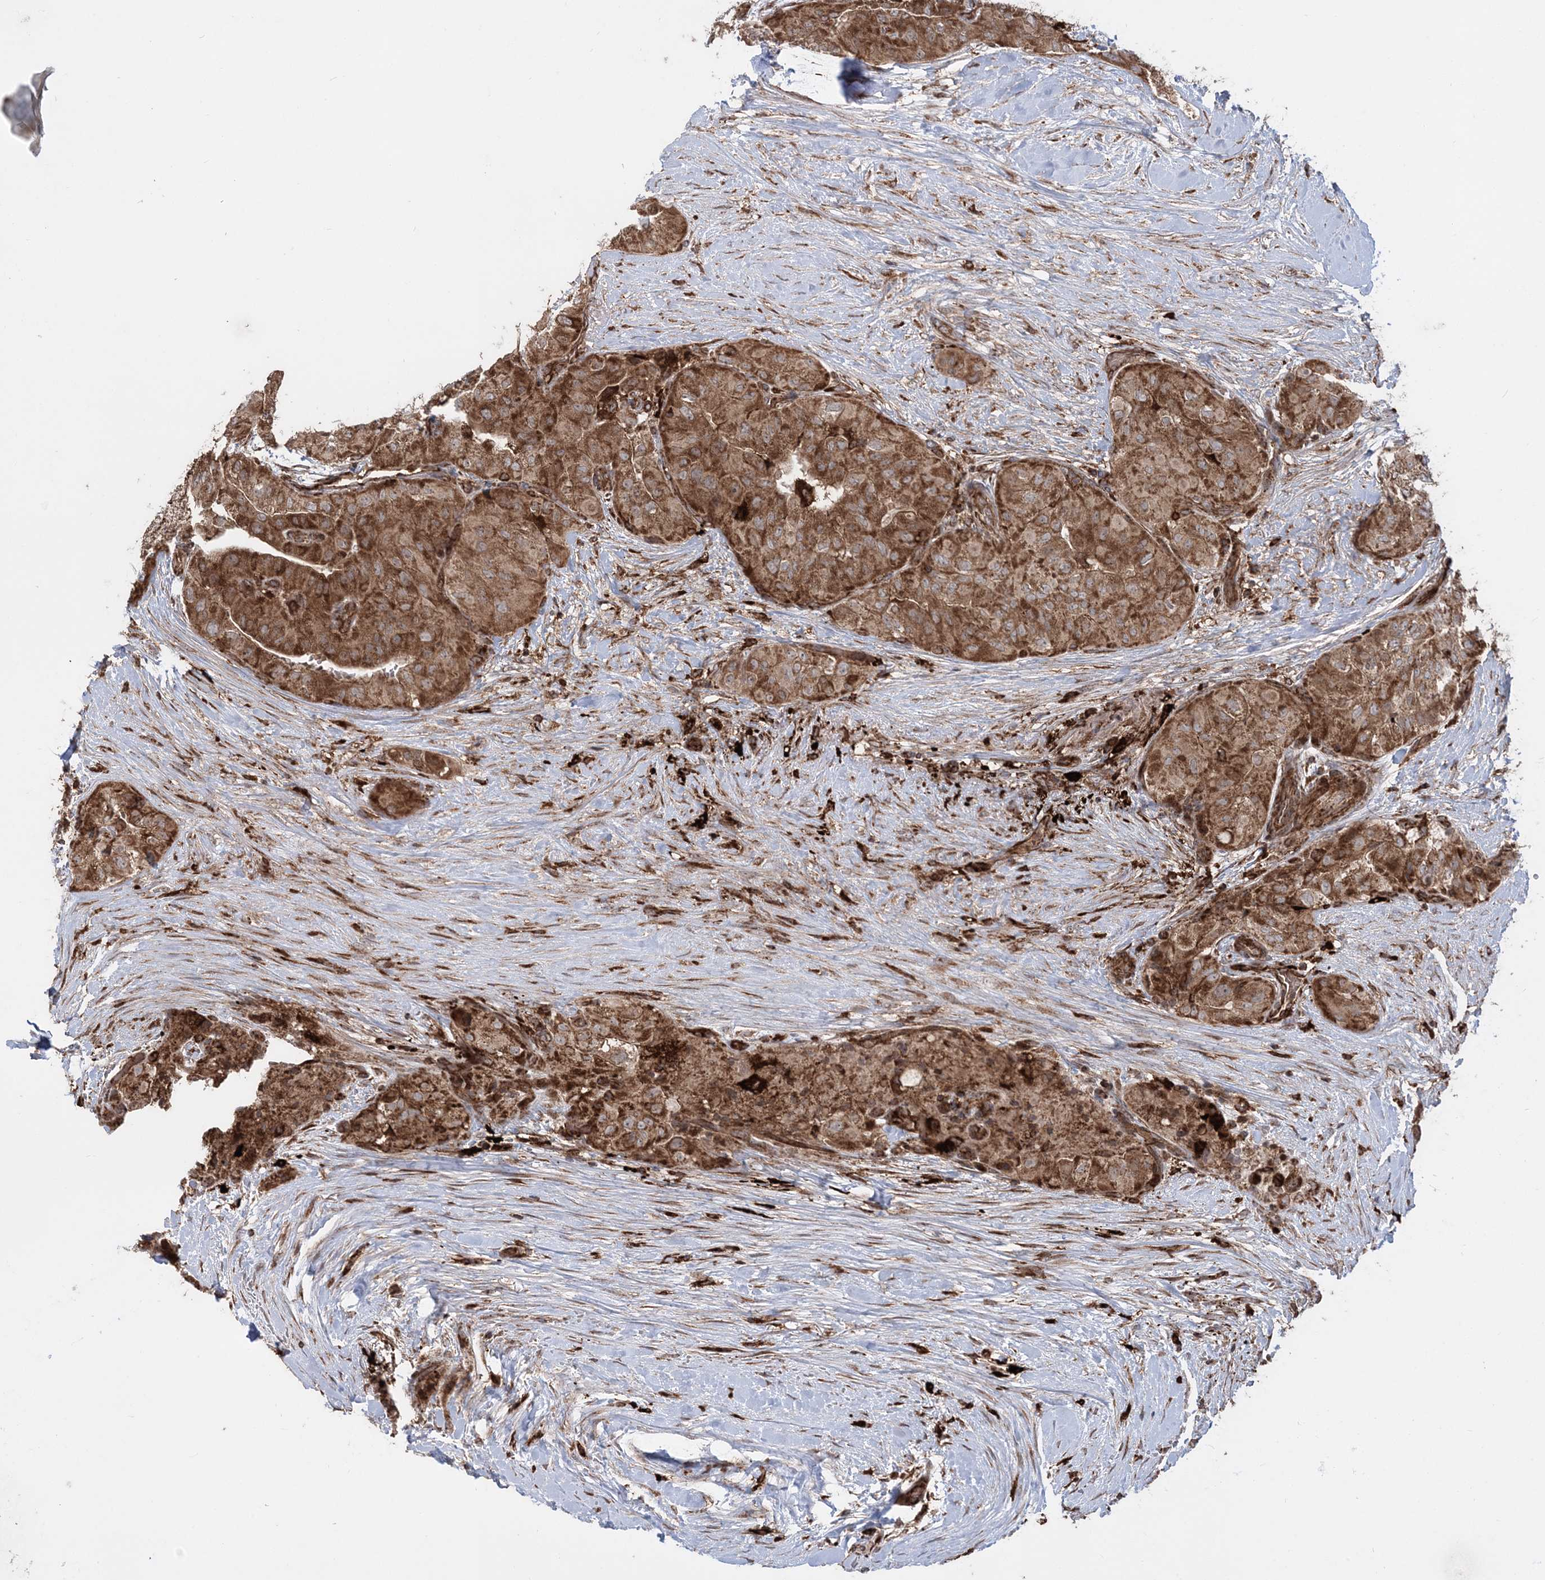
{"staining": {"intensity": "strong", "quantity": ">75%", "location": "cytoplasmic/membranous"}, "tissue": "thyroid cancer", "cell_type": "Tumor cells", "image_type": "cancer", "snomed": [{"axis": "morphology", "description": "Papillary adenocarcinoma, NOS"}, {"axis": "topography", "description": "Thyroid gland"}], "caption": "A high-resolution image shows immunohistochemistry (IHC) staining of thyroid papillary adenocarcinoma, which demonstrates strong cytoplasmic/membranous staining in approximately >75% of tumor cells.", "gene": "LRPPRC", "patient": {"sex": "female", "age": 59}}